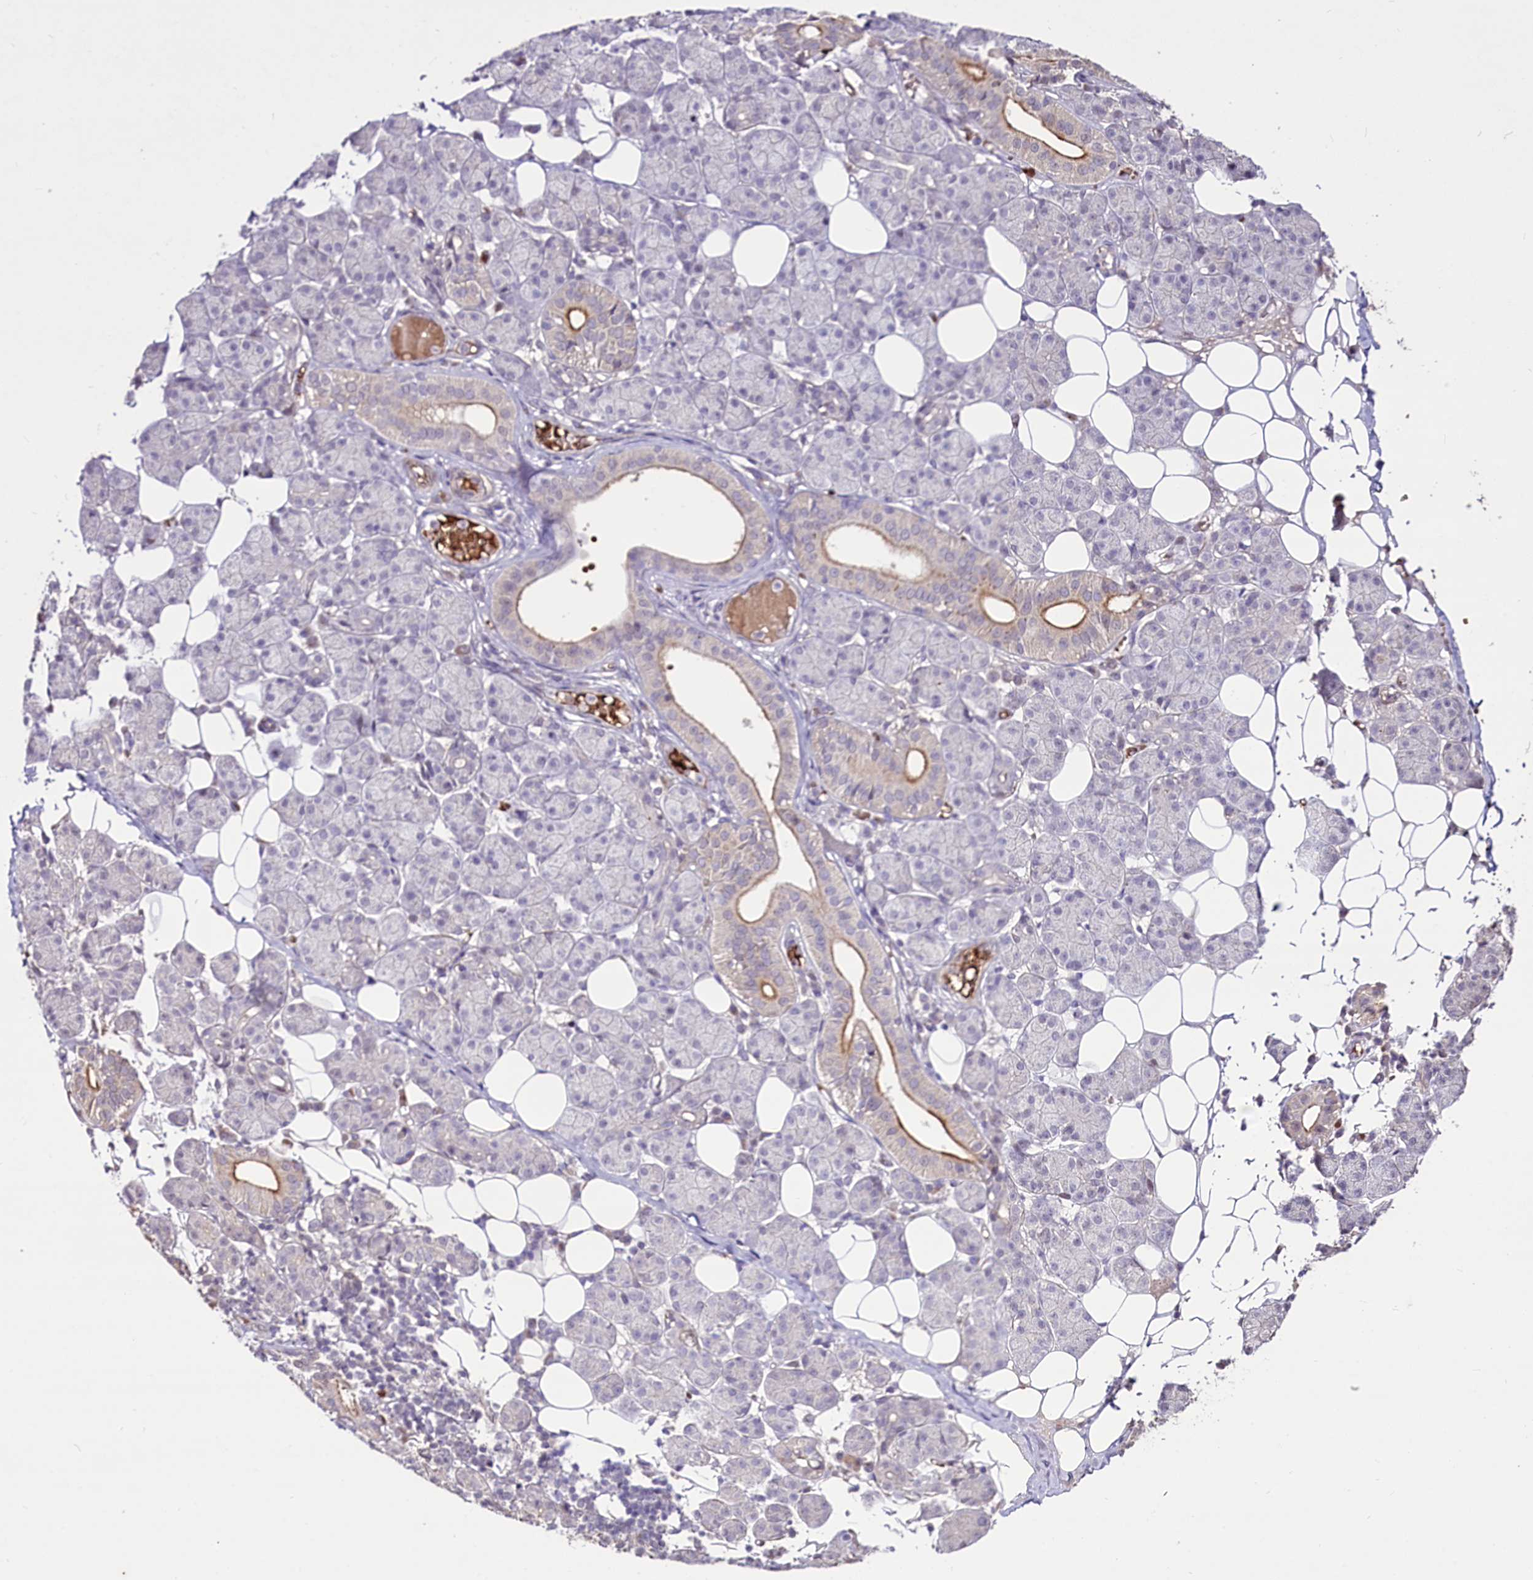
{"staining": {"intensity": "moderate", "quantity": "<25%", "location": "cytoplasmic/membranous,nuclear"}, "tissue": "salivary gland", "cell_type": "Glandular cells", "image_type": "normal", "snomed": [{"axis": "morphology", "description": "Normal tissue, NOS"}, {"axis": "topography", "description": "Salivary gland"}], "caption": "Immunohistochemistry (DAB) staining of benign salivary gland exhibits moderate cytoplasmic/membranous,nuclear protein expression in approximately <25% of glandular cells.", "gene": "SUSD3", "patient": {"sex": "female", "age": 33}}